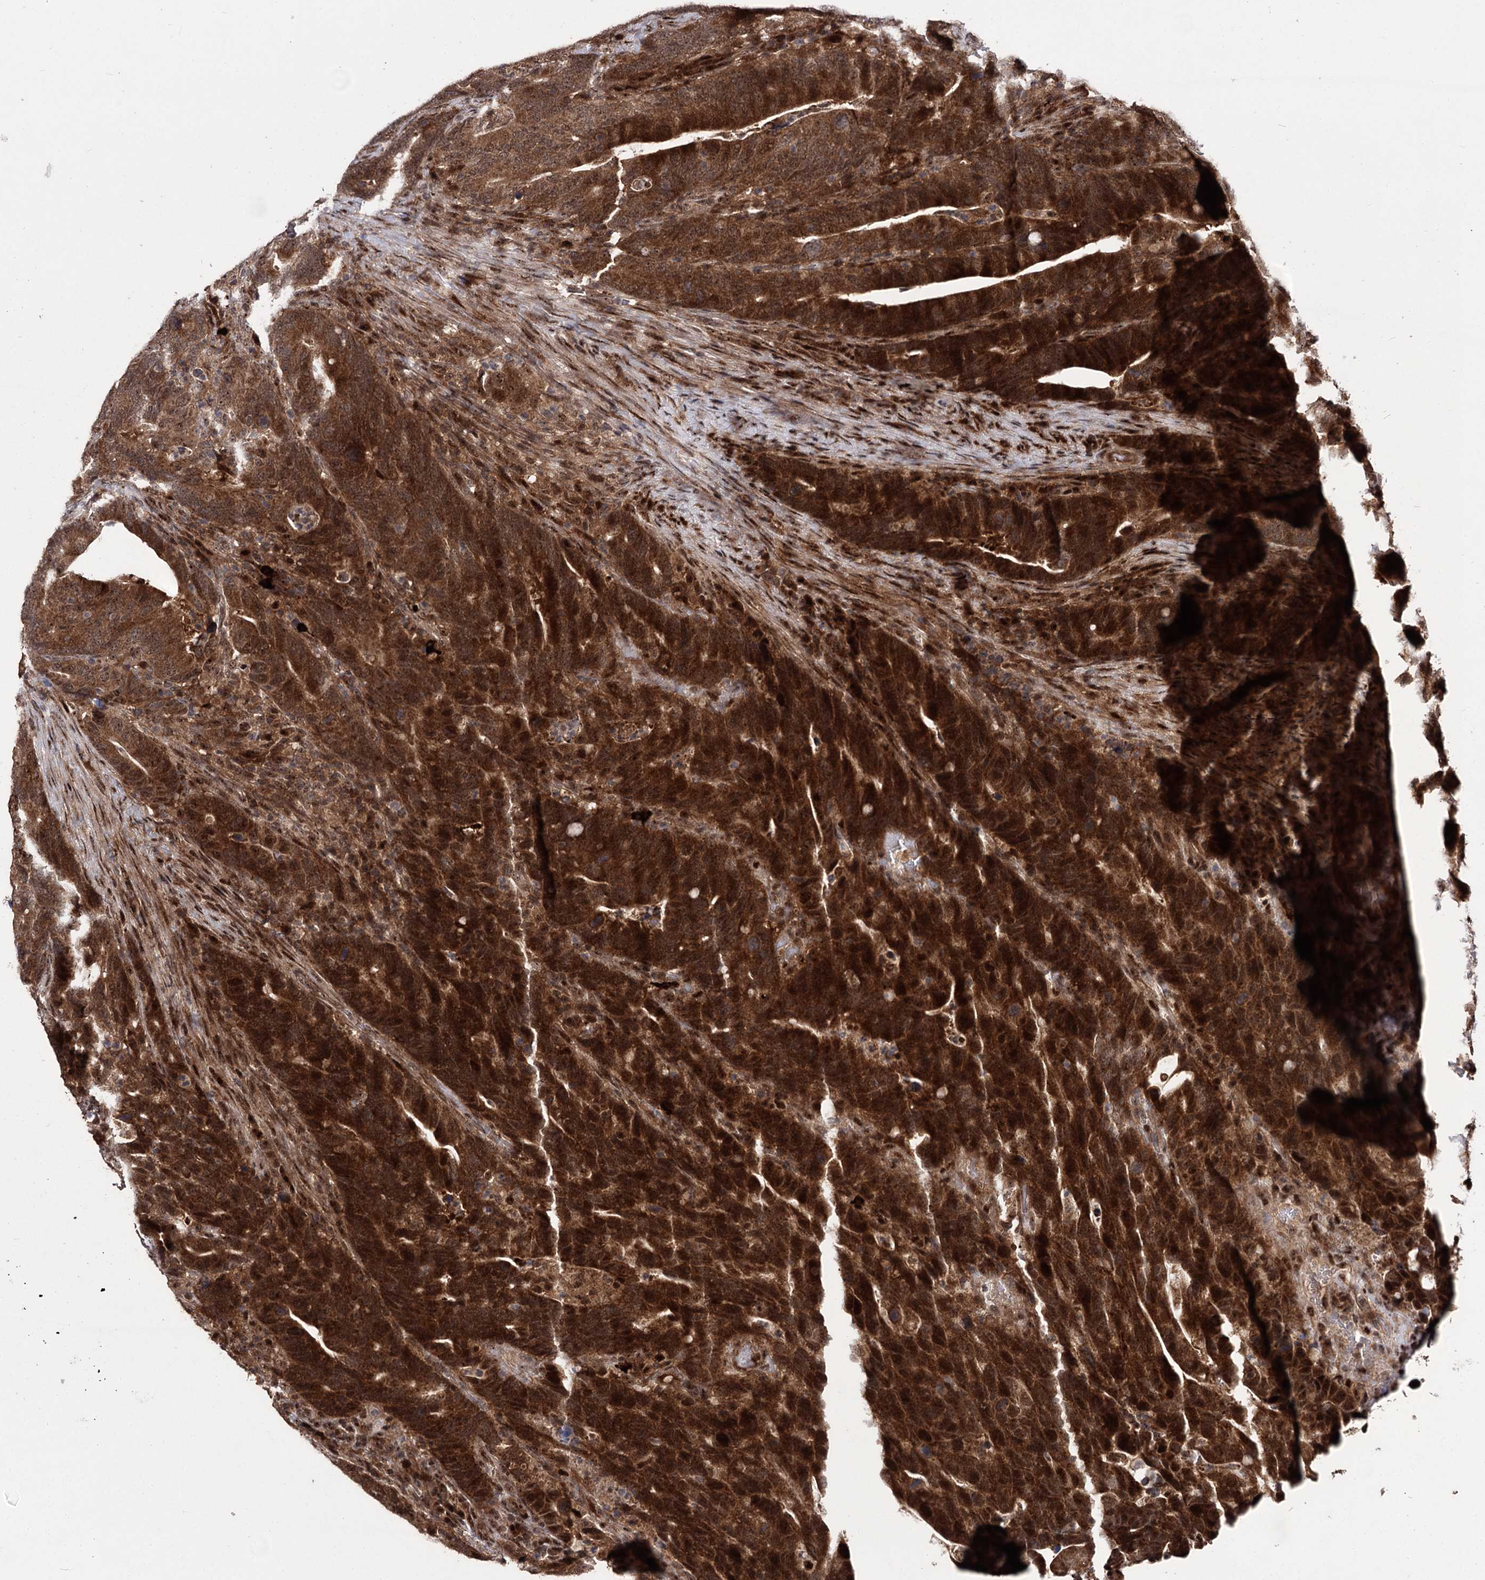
{"staining": {"intensity": "strong", "quantity": ">75%", "location": "cytoplasmic/membranous,nuclear"}, "tissue": "colorectal cancer", "cell_type": "Tumor cells", "image_type": "cancer", "snomed": [{"axis": "morphology", "description": "Adenocarcinoma, NOS"}, {"axis": "topography", "description": "Colon"}], "caption": "DAB (3,3'-diaminobenzidine) immunohistochemical staining of human colorectal adenocarcinoma shows strong cytoplasmic/membranous and nuclear protein staining in about >75% of tumor cells.", "gene": "MKNK2", "patient": {"sex": "female", "age": 66}}